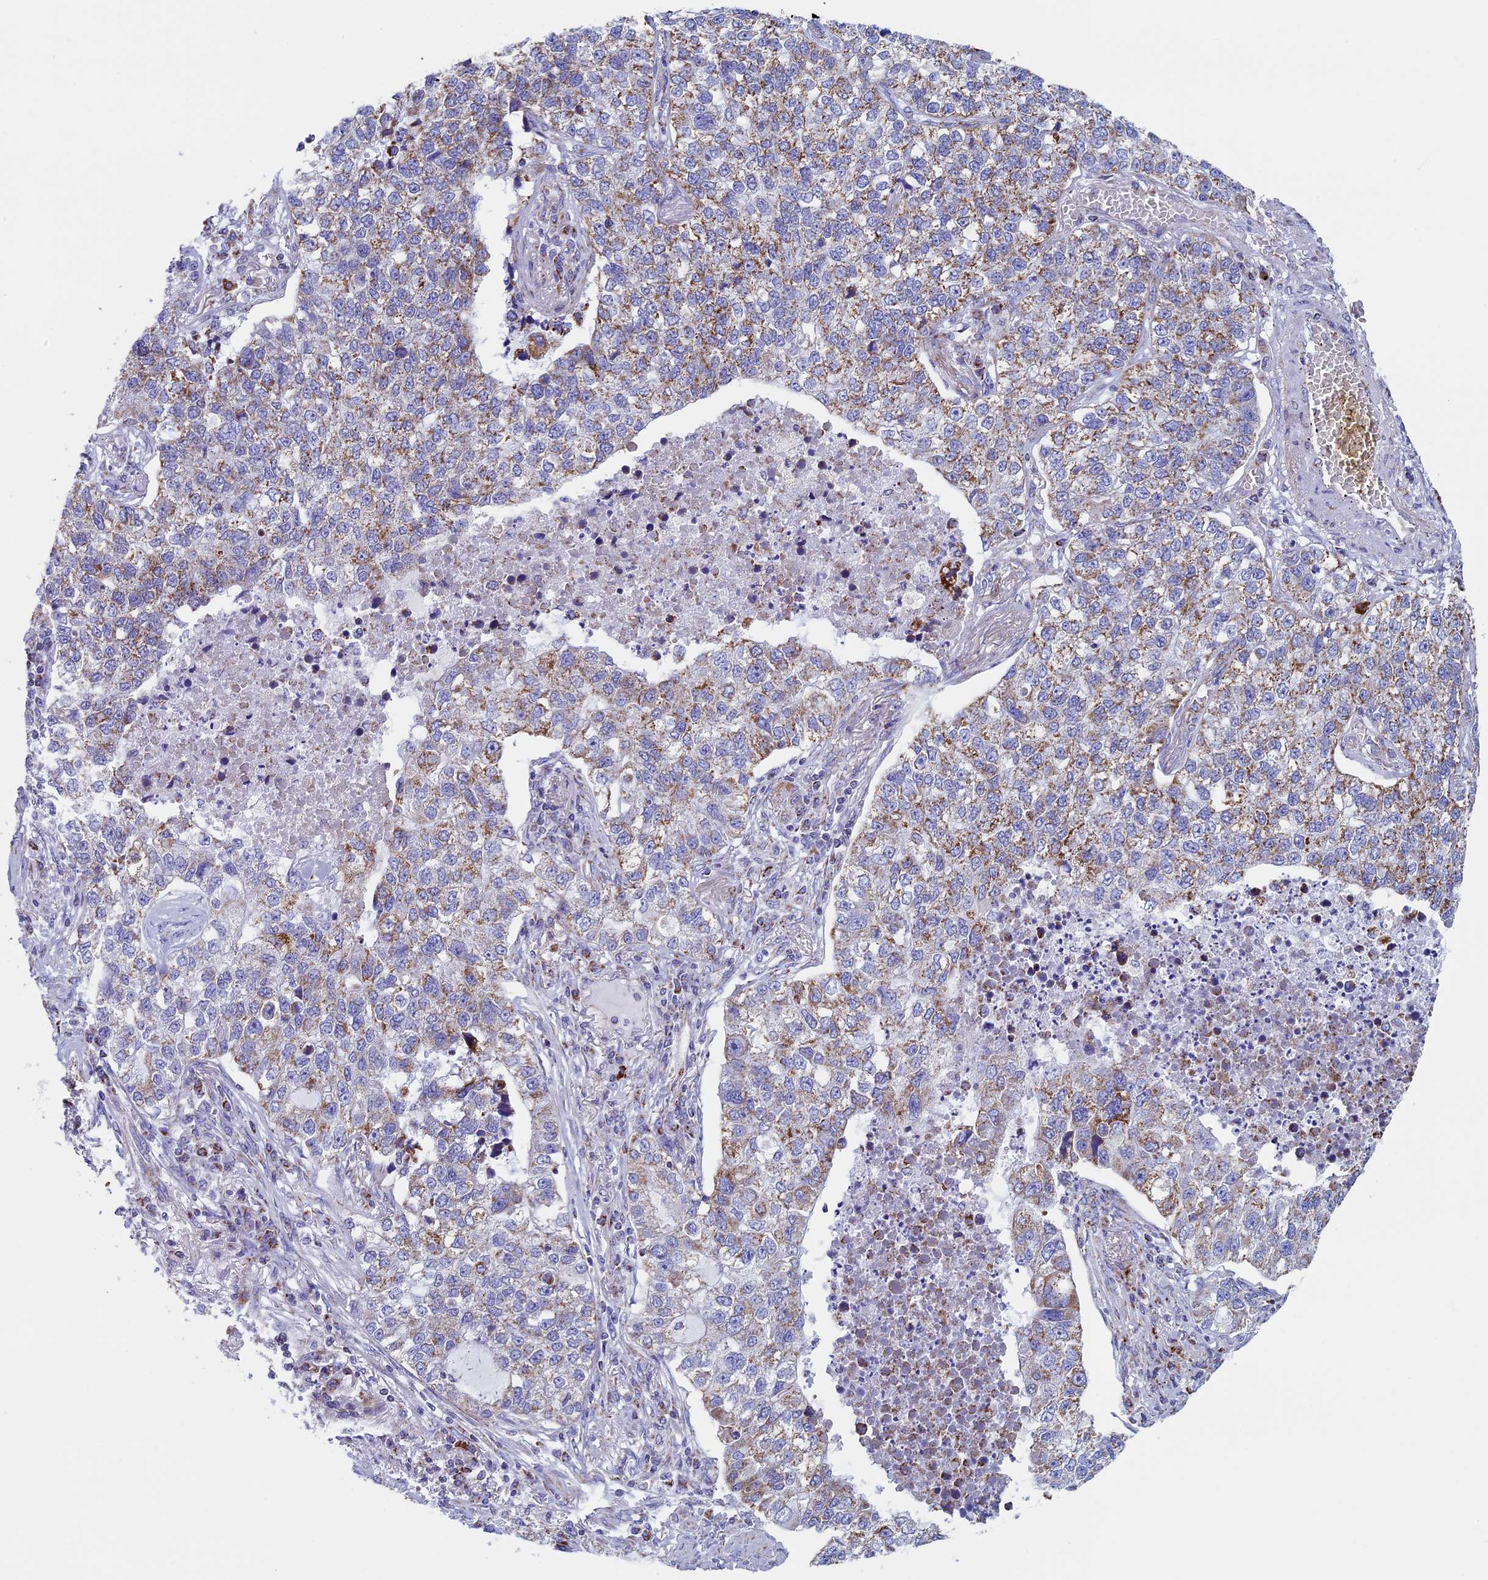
{"staining": {"intensity": "moderate", "quantity": "25%-75%", "location": "cytoplasmic/membranous"}, "tissue": "lung cancer", "cell_type": "Tumor cells", "image_type": "cancer", "snomed": [{"axis": "morphology", "description": "Adenocarcinoma, NOS"}, {"axis": "topography", "description": "Lung"}], "caption": "Brown immunohistochemical staining in human lung cancer shows moderate cytoplasmic/membranous staining in about 25%-75% of tumor cells.", "gene": "UQCRFS1", "patient": {"sex": "male", "age": 49}}